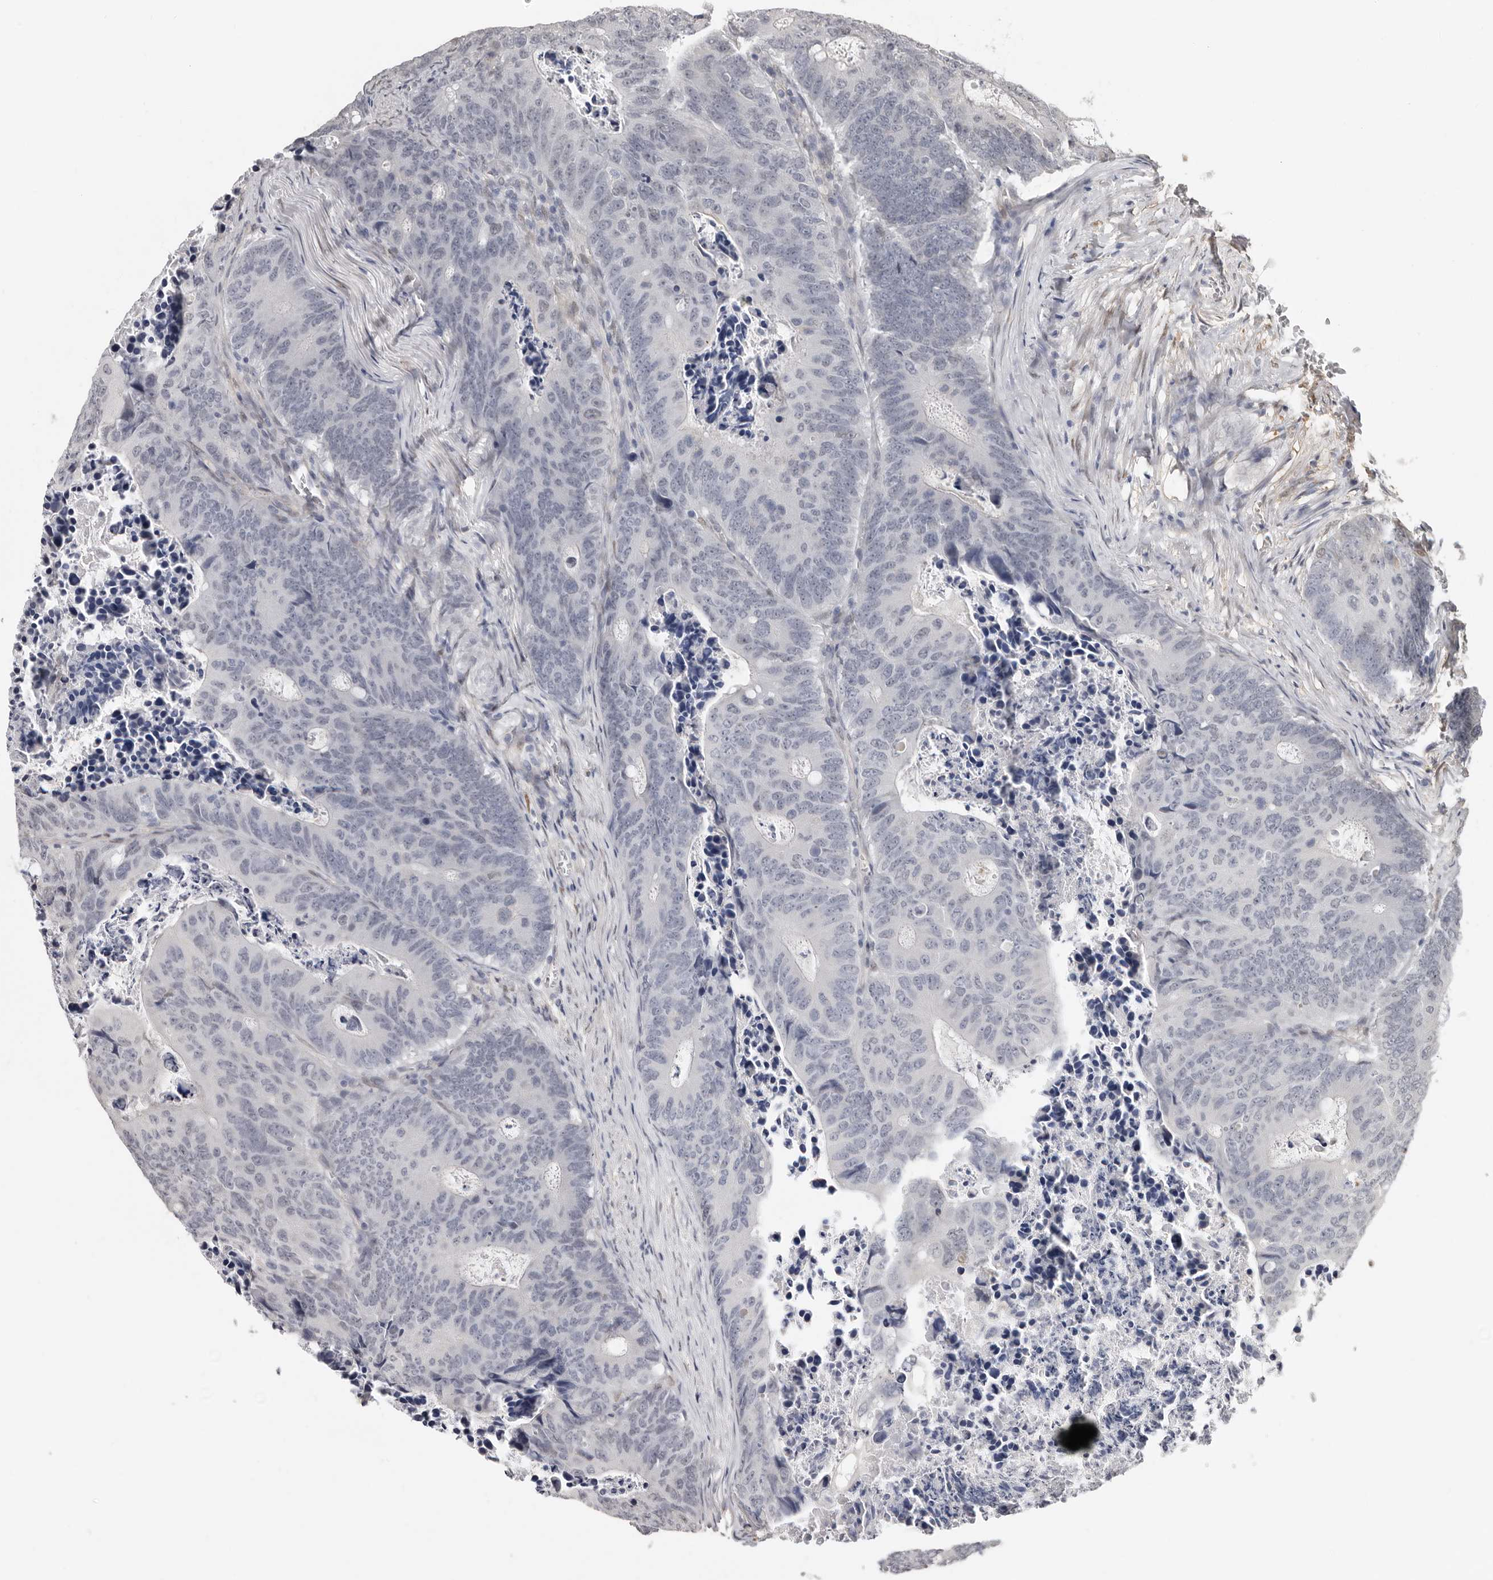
{"staining": {"intensity": "negative", "quantity": "none", "location": "none"}, "tissue": "colorectal cancer", "cell_type": "Tumor cells", "image_type": "cancer", "snomed": [{"axis": "morphology", "description": "Adenocarcinoma, NOS"}, {"axis": "topography", "description": "Colon"}], "caption": "This is an immunohistochemistry (IHC) photomicrograph of human colorectal cancer (adenocarcinoma). There is no staining in tumor cells.", "gene": "KHDRBS2", "patient": {"sex": "male", "age": 87}}